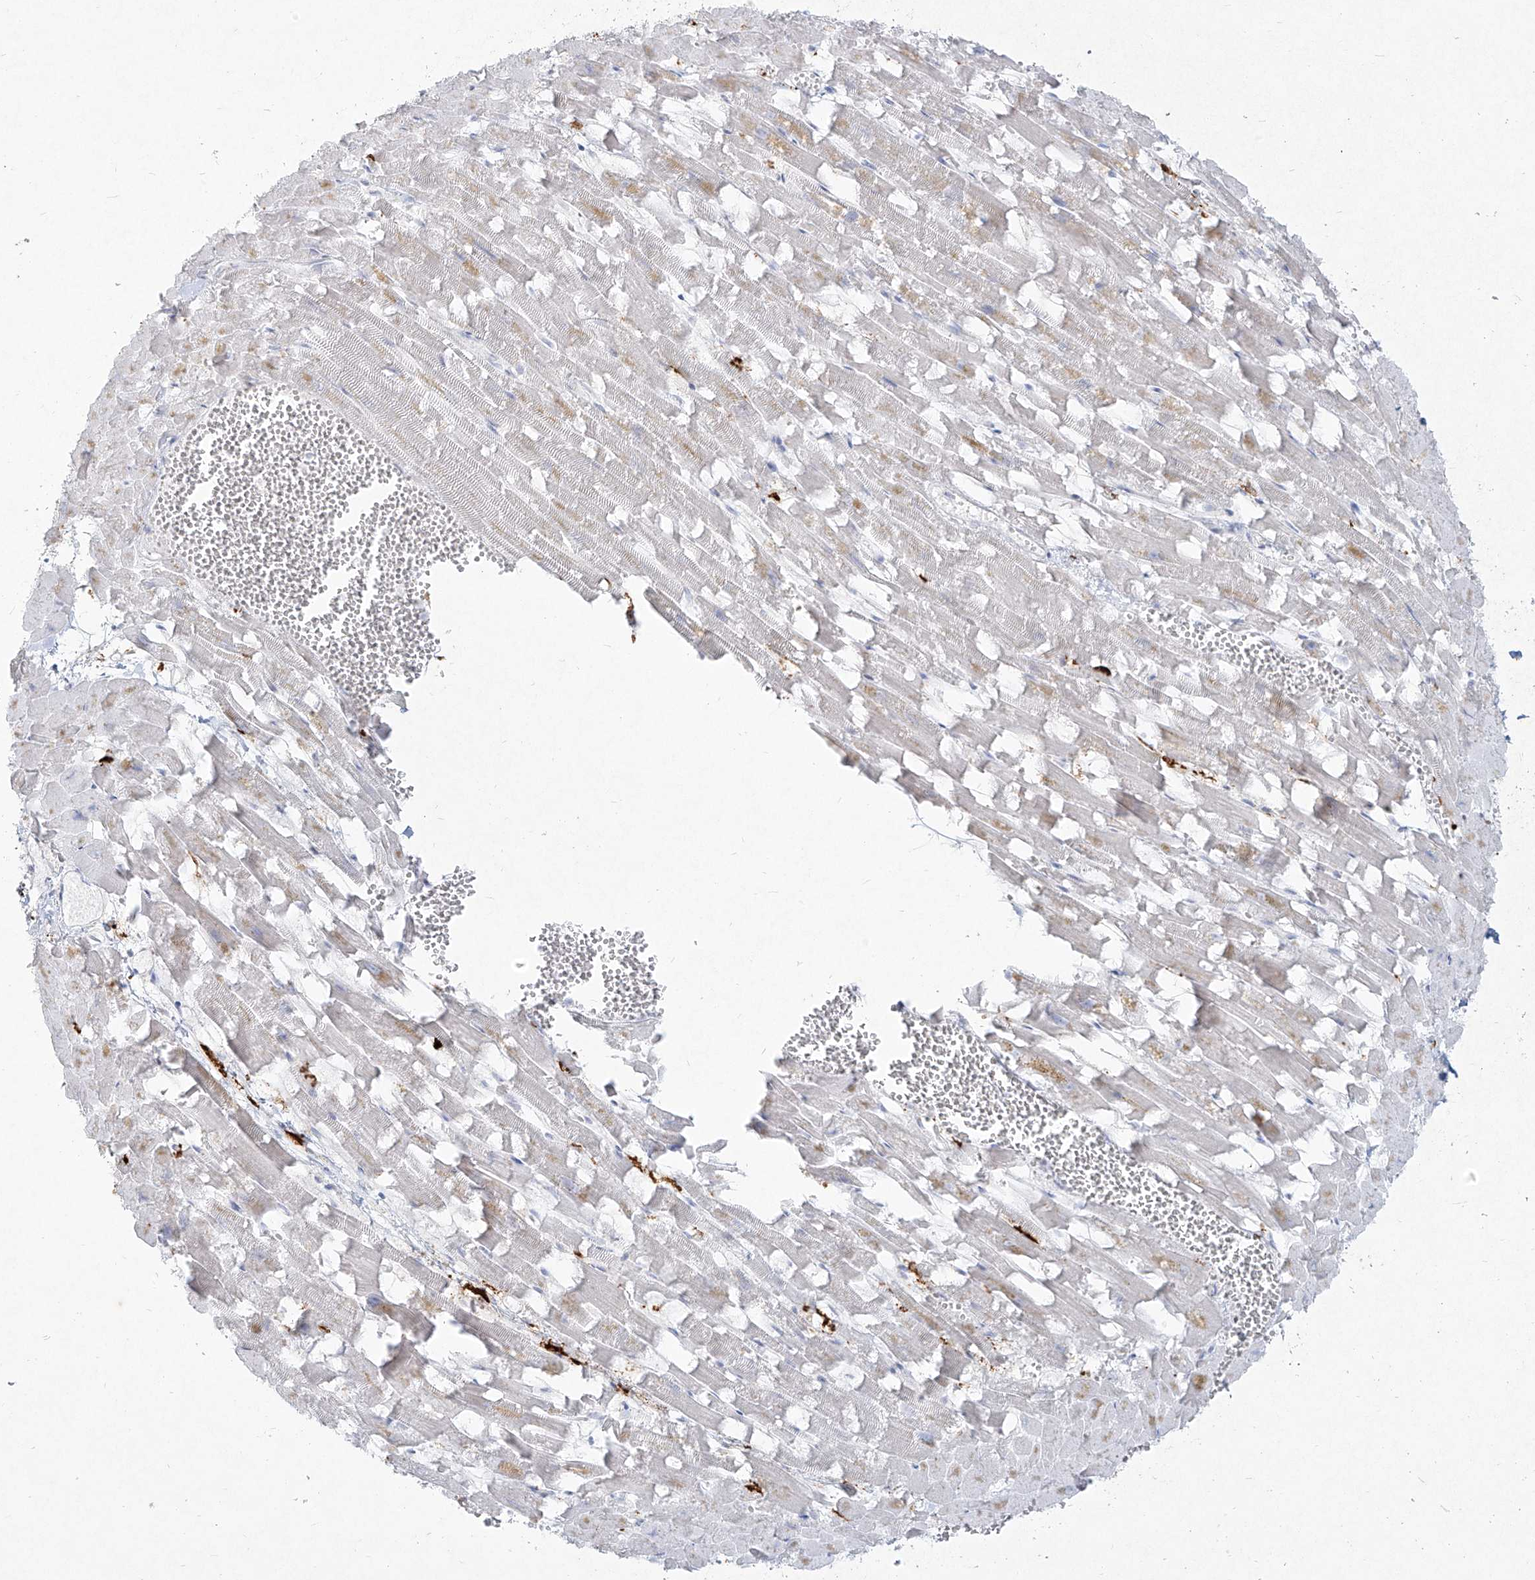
{"staining": {"intensity": "negative", "quantity": "none", "location": "none"}, "tissue": "heart muscle", "cell_type": "Cardiomyocytes", "image_type": "normal", "snomed": [{"axis": "morphology", "description": "Normal tissue, NOS"}, {"axis": "topography", "description": "Heart"}], "caption": "Human heart muscle stained for a protein using IHC demonstrates no expression in cardiomyocytes.", "gene": "CD209", "patient": {"sex": "female", "age": 64}}